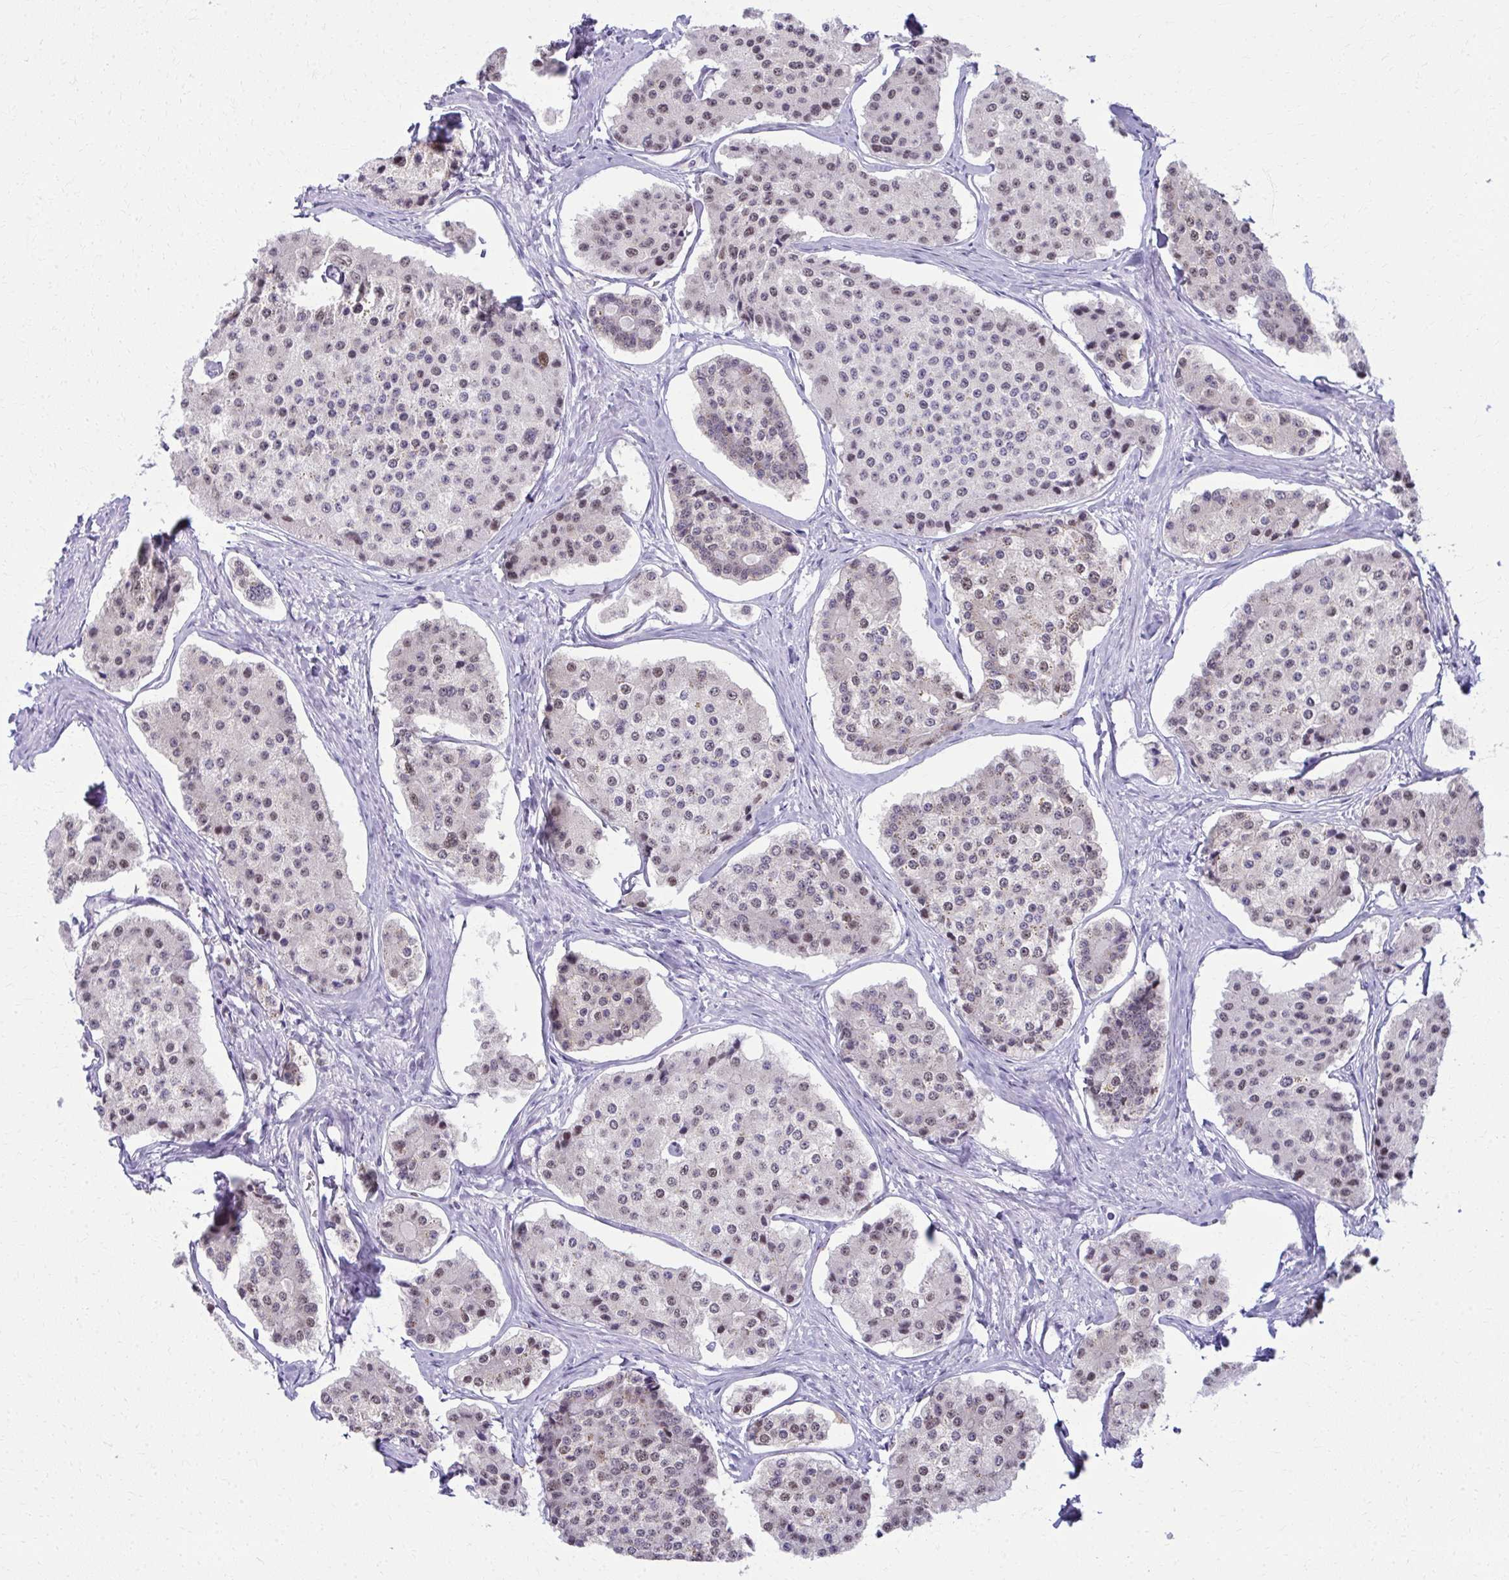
{"staining": {"intensity": "moderate", "quantity": "25%-75%", "location": "nuclear"}, "tissue": "carcinoid", "cell_type": "Tumor cells", "image_type": "cancer", "snomed": [{"axis": "morphology", "description": "Carcinoid, malignant, NOS"}, {"axis": "topography", "description": "Small intestine"}], "caption": "An image of human malignant carcinoid stained for a protein exhibits moderate nuclear brown staining in tumor cells.", "gene": "SCLY", "patient": {"sex": "female", "age": 65}}